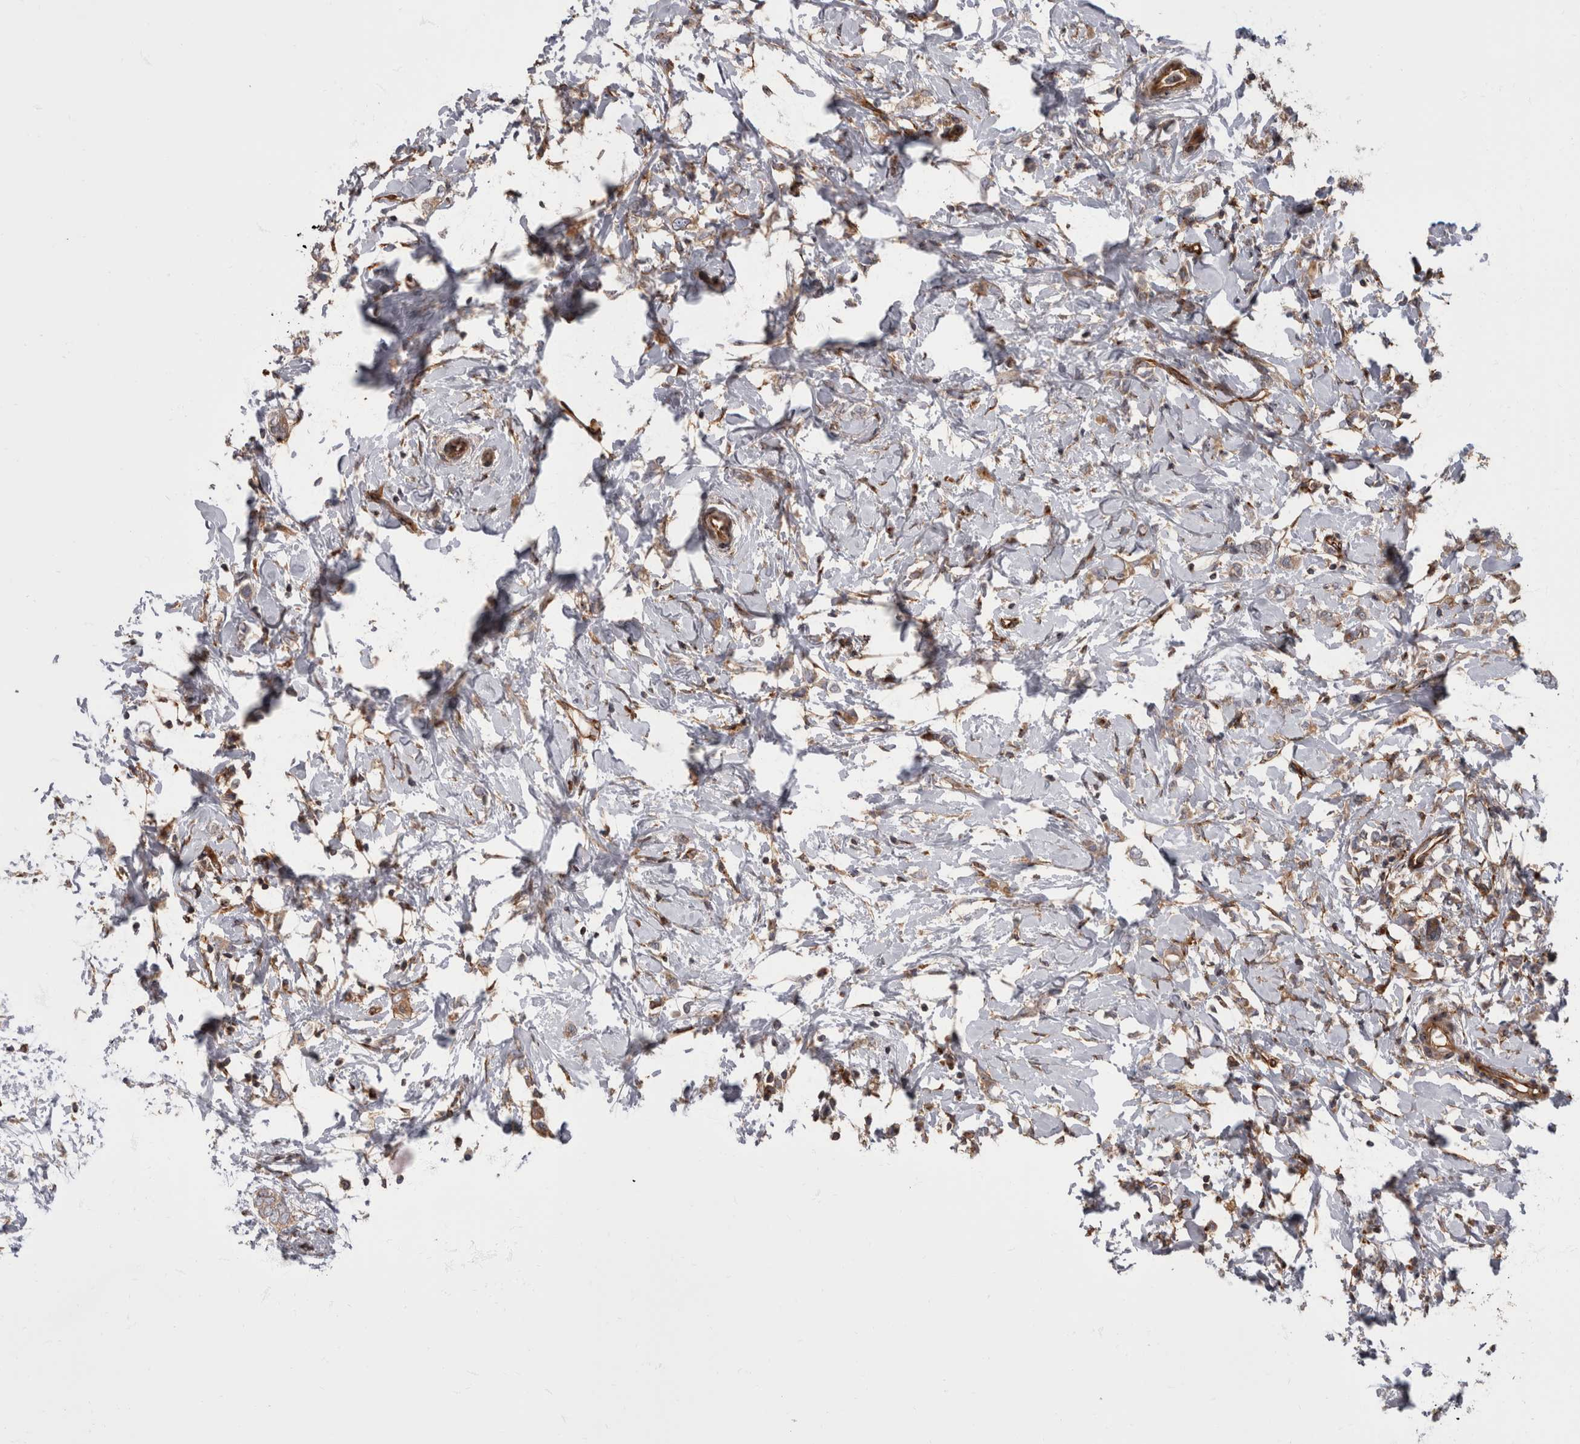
{"staining": {"intensity": "weak", "quantity": "<25%", "location": "cytoplasmic/membranous"}, "tissue": "breast cancer", "cell_type": "Tumor cells", "image_type": "cancer", "snomed": [{"axis": "morphology", "description": "Normal tissue, NOS"}, {"axis": "morphology", "description": "Lobular carcinoma"}, {"axis": "topography", "description": "Breast"}], "caption": "Tumor cells show no significant protein positivity in lobular carcinoma (breast). (Immunohistochemistry (ihc), brightfield microscopy, high magnification).", "gene": "HOOK3", "patient": {"sex": "female", "age": 47}}